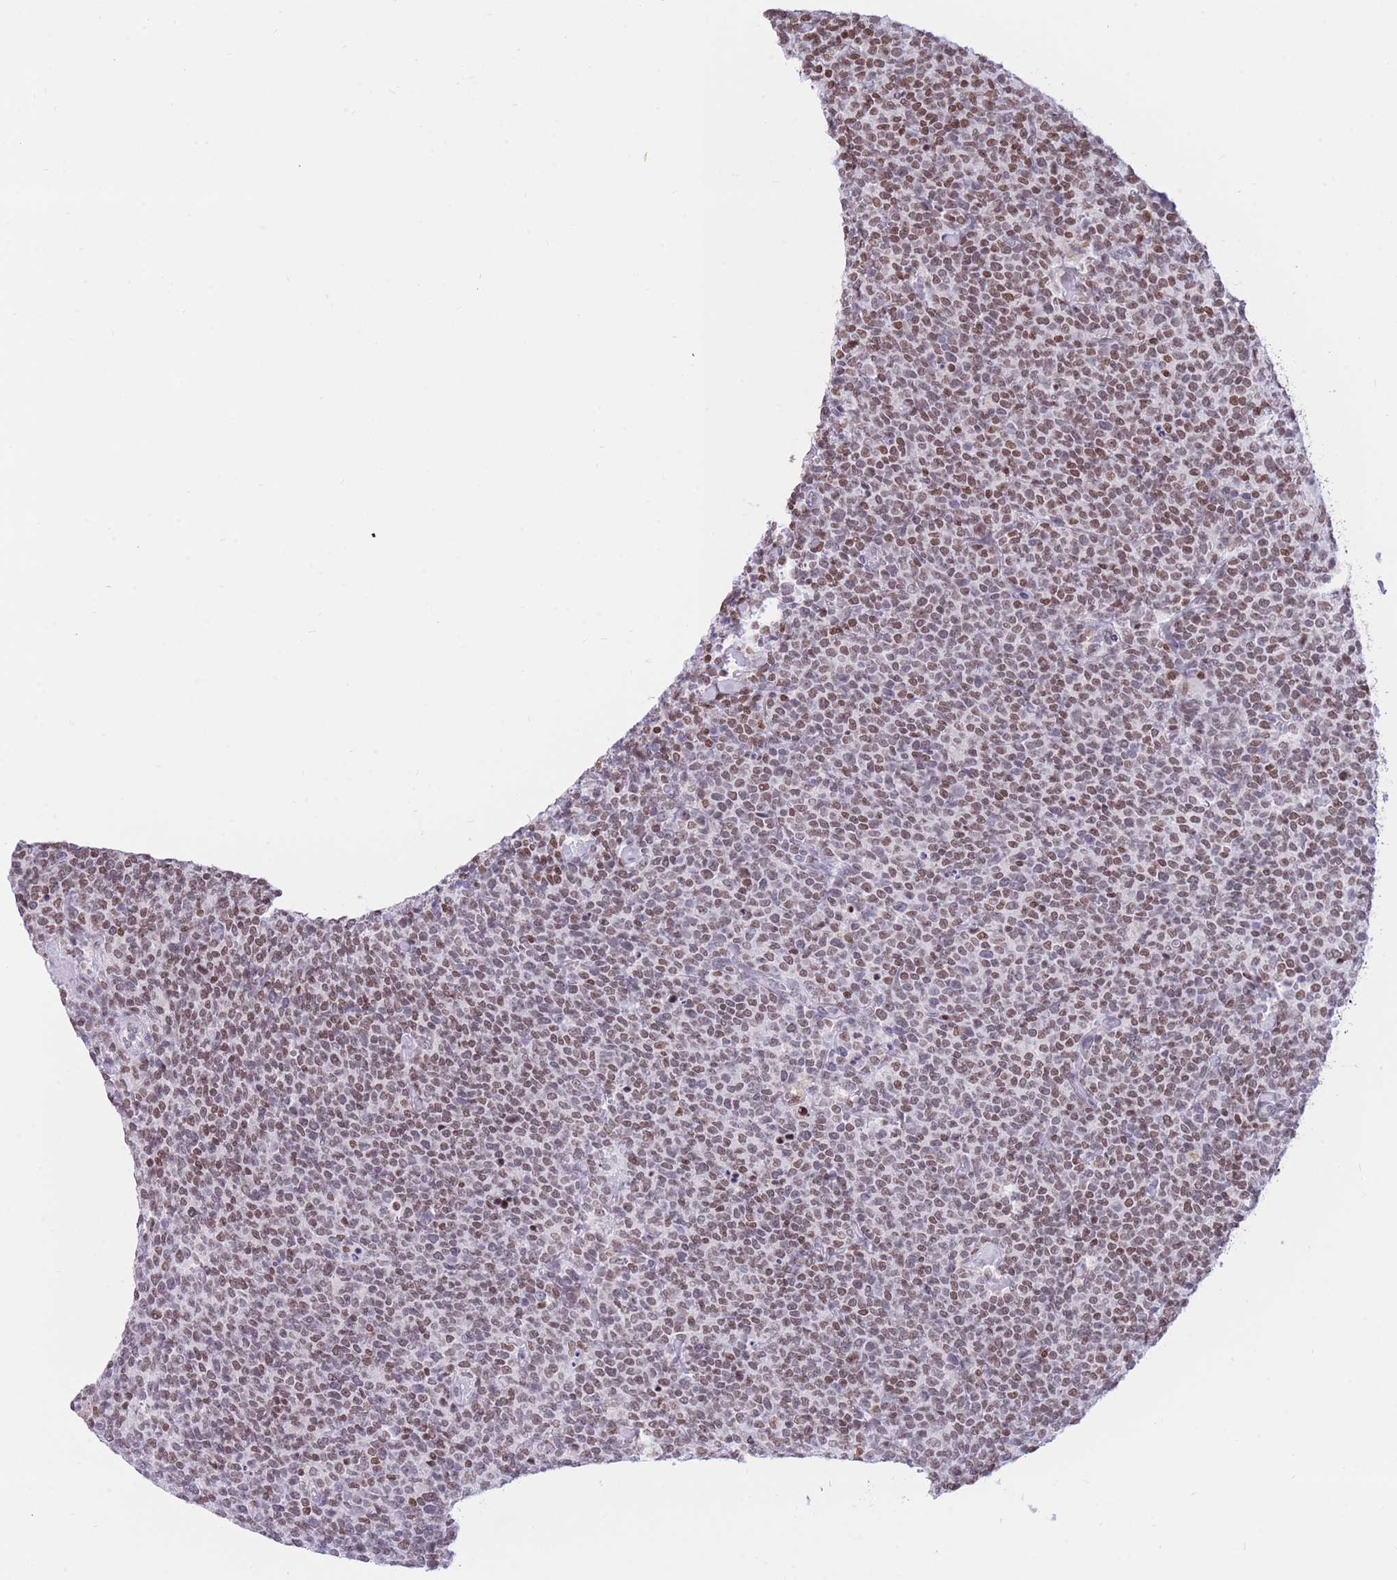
{"staining": {"intensity": "weak", "quantity": ">75%", "location": "nuclear"}, "tissue": "lymphoma", "cell_type": "Tumor cells", "image_type": "cancer", "snomed": [{"axis": "morphology", "description": "Malignant lymphoma, non-Hodgkin's type, High grade"}, {"axis": "topography", "description": "Lymph node"}], "caption": "Protein staining by immunohistochemistry (IHC) shows weak nuclear staining in about >75% of tumor cells in high-grade malignant lymphoma, non-Hodgkin's type.", "gene": "HMGN1", "patient": {"sex": "male", "age": 61}}